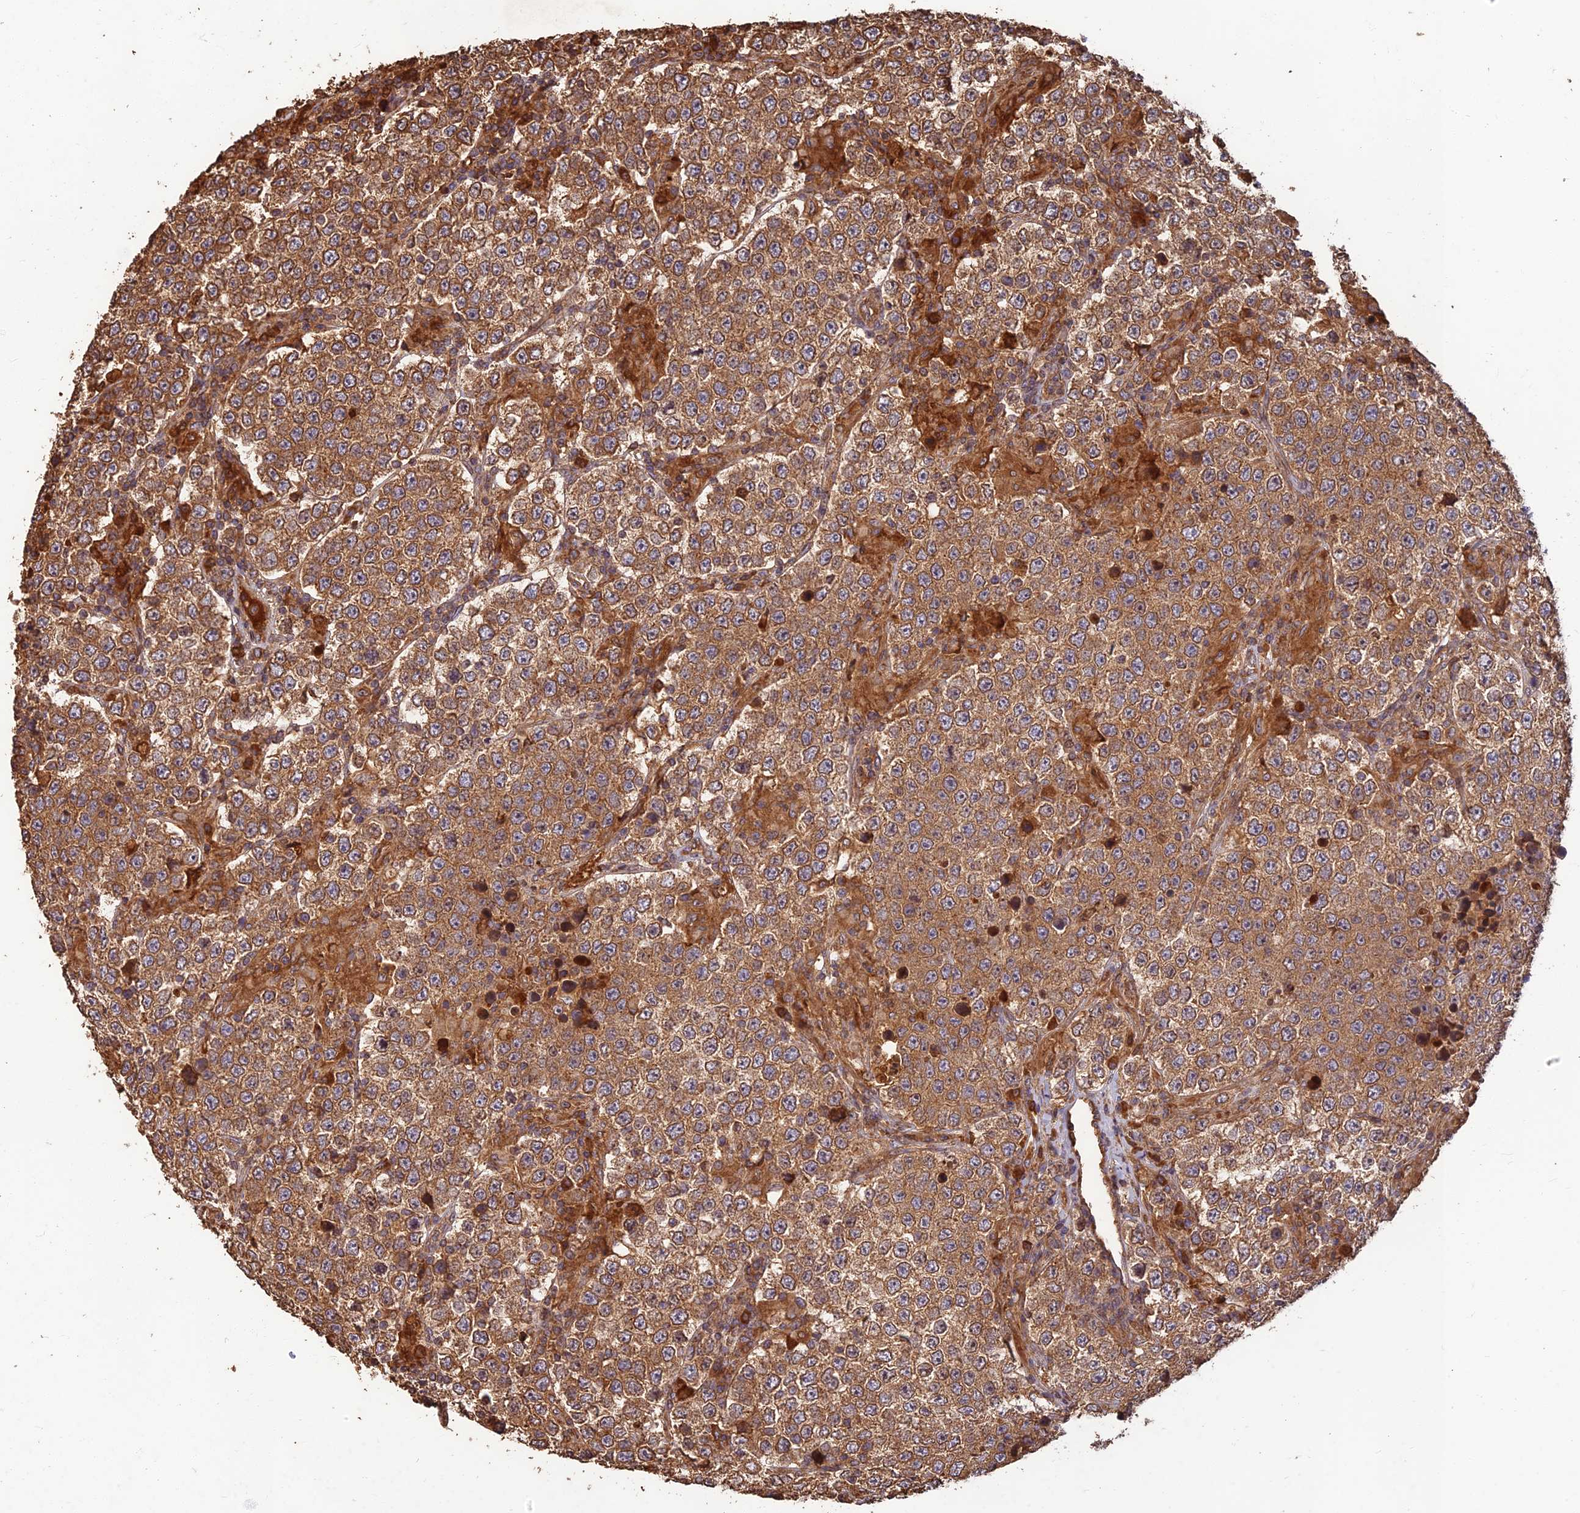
{"staining": {"intensity": "moderate", "quantity": ">75%", "location": "cytoplasmic/membranous"}, "tissue": "testis cancer", "cell_type": "Tumor cells", "image_type": "cancer", "snomed": [{"axis": "morphology", "description": "Normal tissue, NOS"}, {"axis": "morphology", "description": "Urothelial carcinoma, High grade"}, {"axis": "morphology", "description": "Seminoma, NOS"}, {"axis": "morphology", "description": "Carcinoma, Embryonal, NOS"}, {"axis": "topography", "description": "Urinary bladder"}, {"axis": "topography", "description": "Testis"}], "caption": "Protein staining by immunohistochemistry (IHC) displays moderate cytoplasmic/membranous expression in approximately >75% of tumor cells in high-grade urothelial carcinoma (testis).", "gene": "CORO1C", "patient": {"sex": "male", "age": 41}}